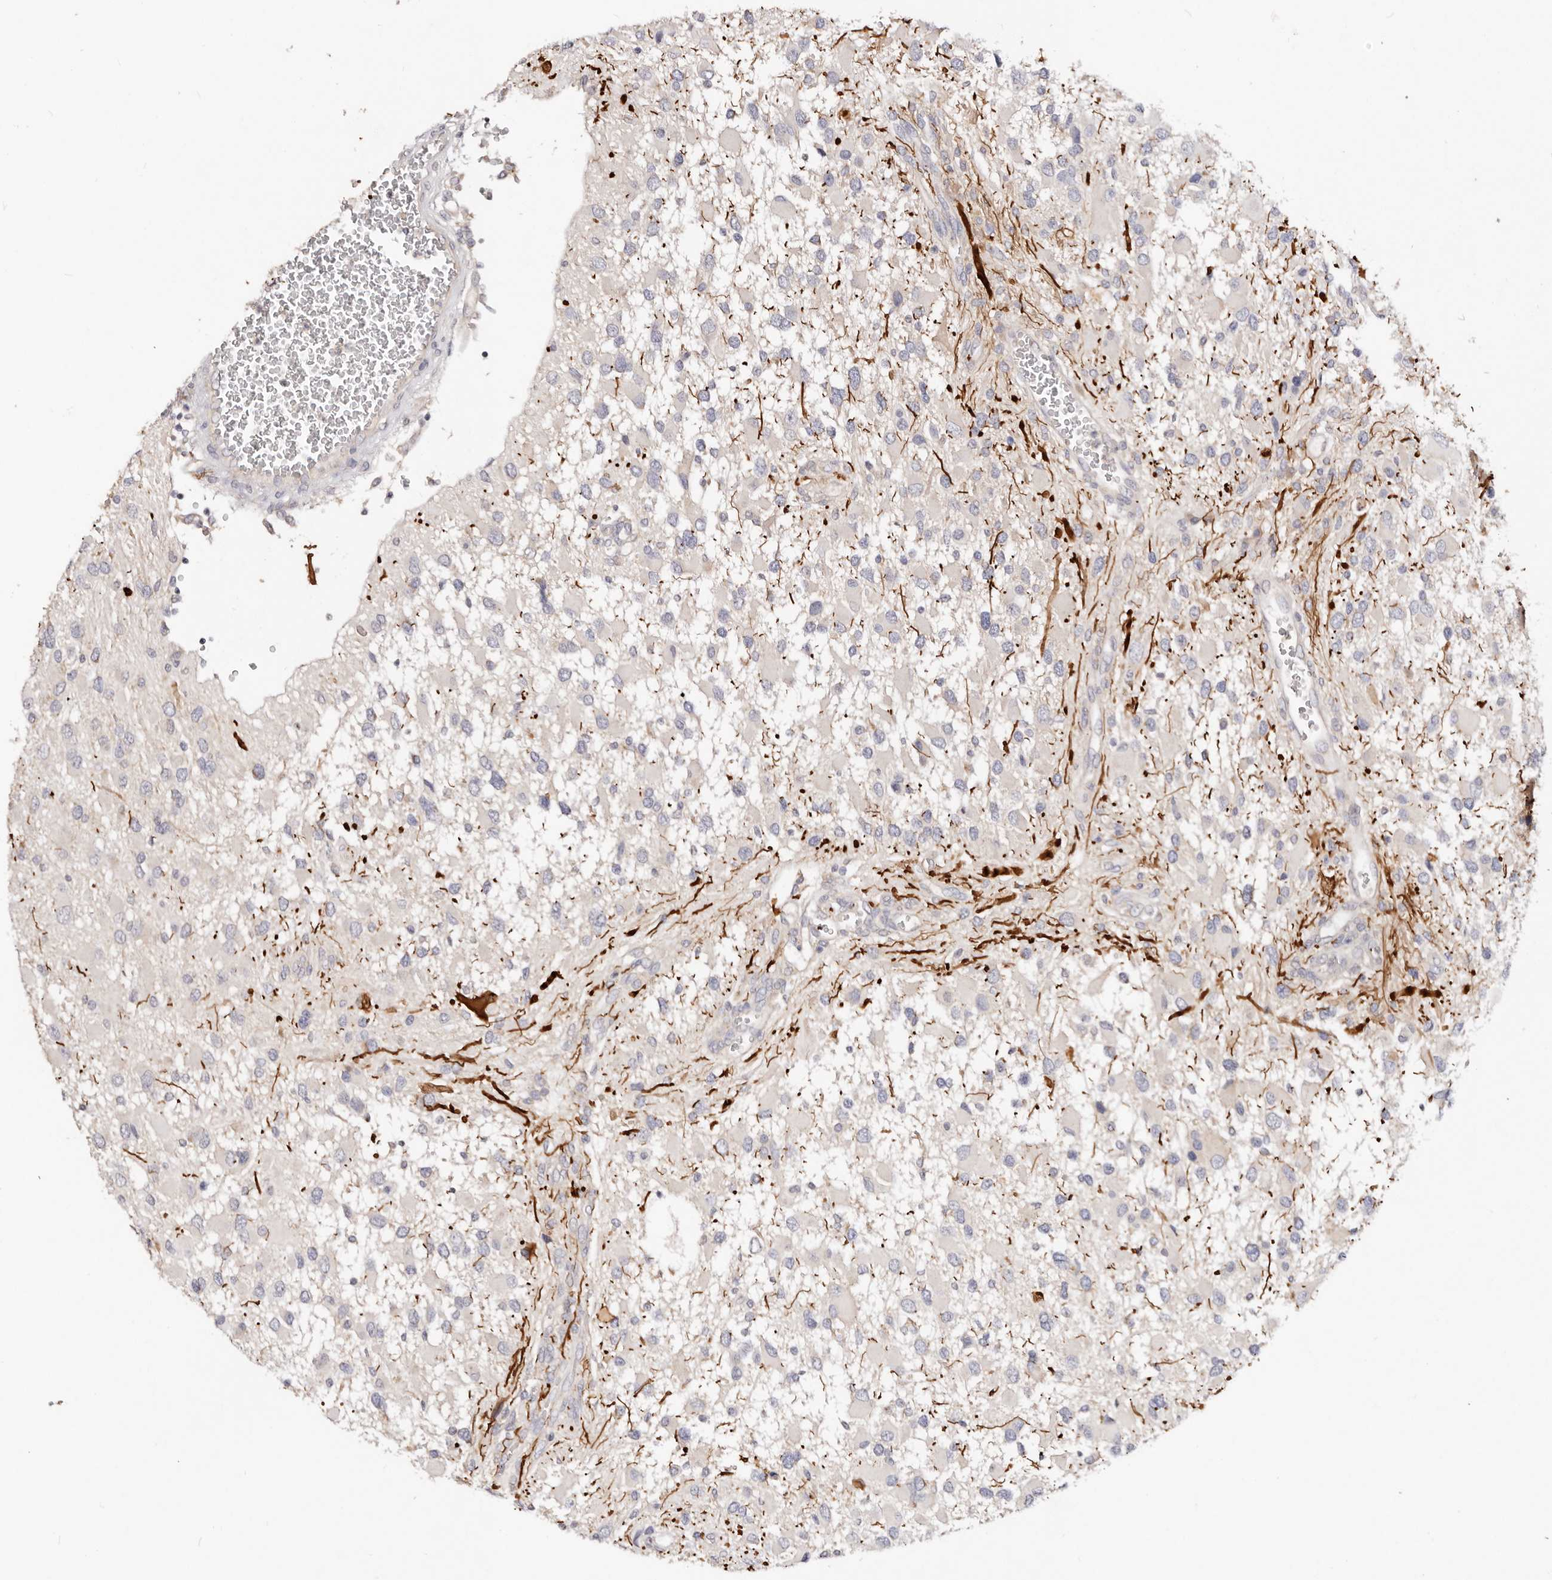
{"staining": {"intensity": "negative", "quantity": "none", "location": "none"}, "tissue": "glioma", "cell_type": "Tumor cells", "image_type": "cancer", "snomed": [{"axis": "morphology", "description": "Glioma, malignant, High grade"}, {"axis": "topography", "description": "Brain"}], "caption": "Glioma was stained to show a protein in brown. There is no significant expression in tumor cells.", "gene": "VIPAS39", "patient": {"sex": "male", "age": 53}}